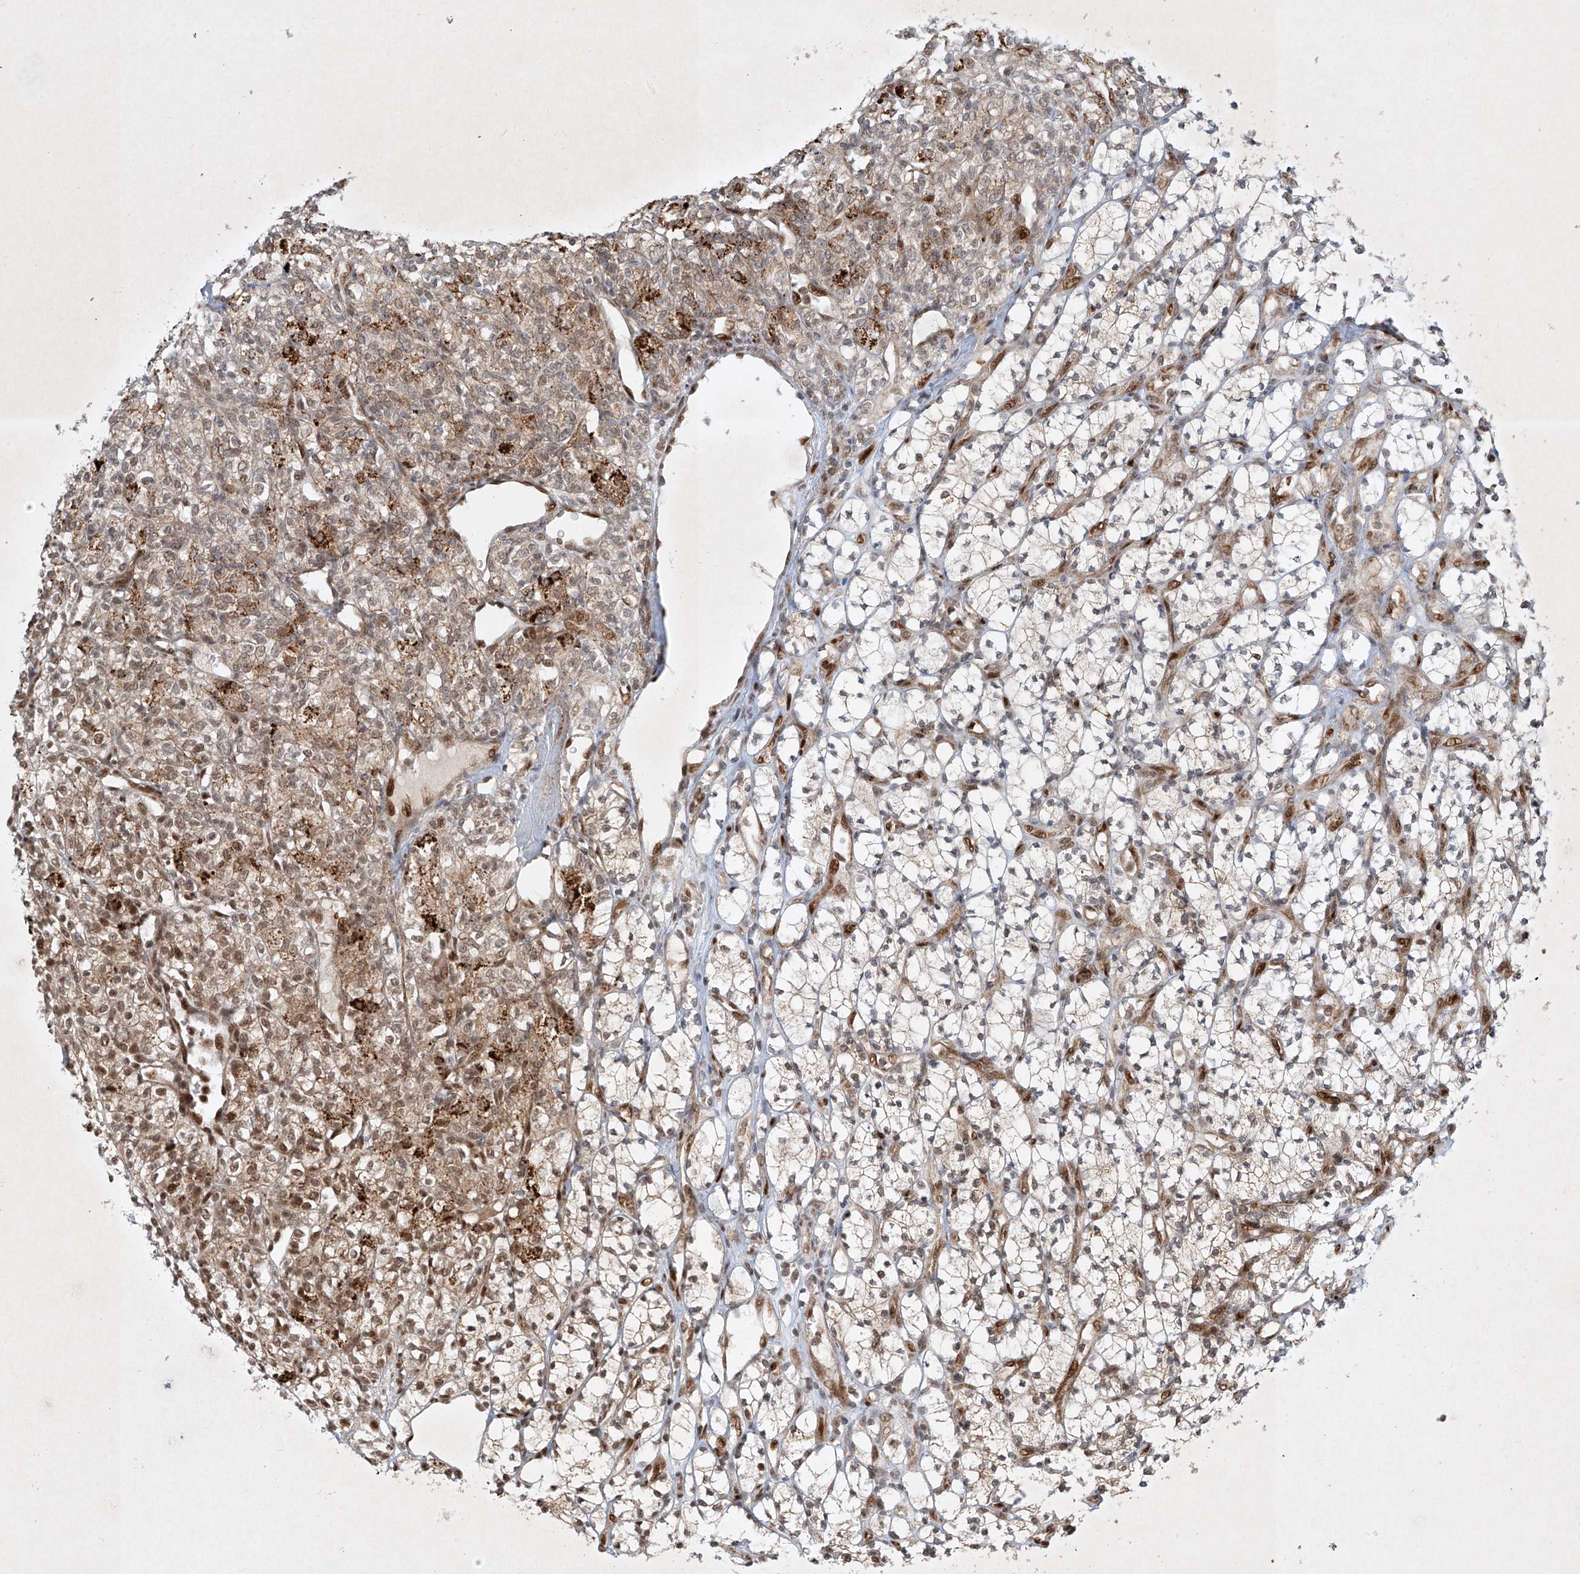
{"staining": {"intensity": "moderate", "quantity": "25%-75%", "location": "cytoplasmic/membranous,nuclear"}, "tissue": "renal cancer", "cell_type": "Tumor cells", "image_type": "cancer", "snomed": [{"axis": "morphology", "description": "Adenocarcinoma, NOS"}, {"axis": "topography", "description": "Kidney"}], "caption": "The photomicrograph demonstrates a brown stain indicating the presence of a protein in the cytoplasmic/membranous and nuclear of tumor cells in adenocarcinoma (renal).", "gene": "EPG5", "patient": {"sex": "male", "age": 77}}